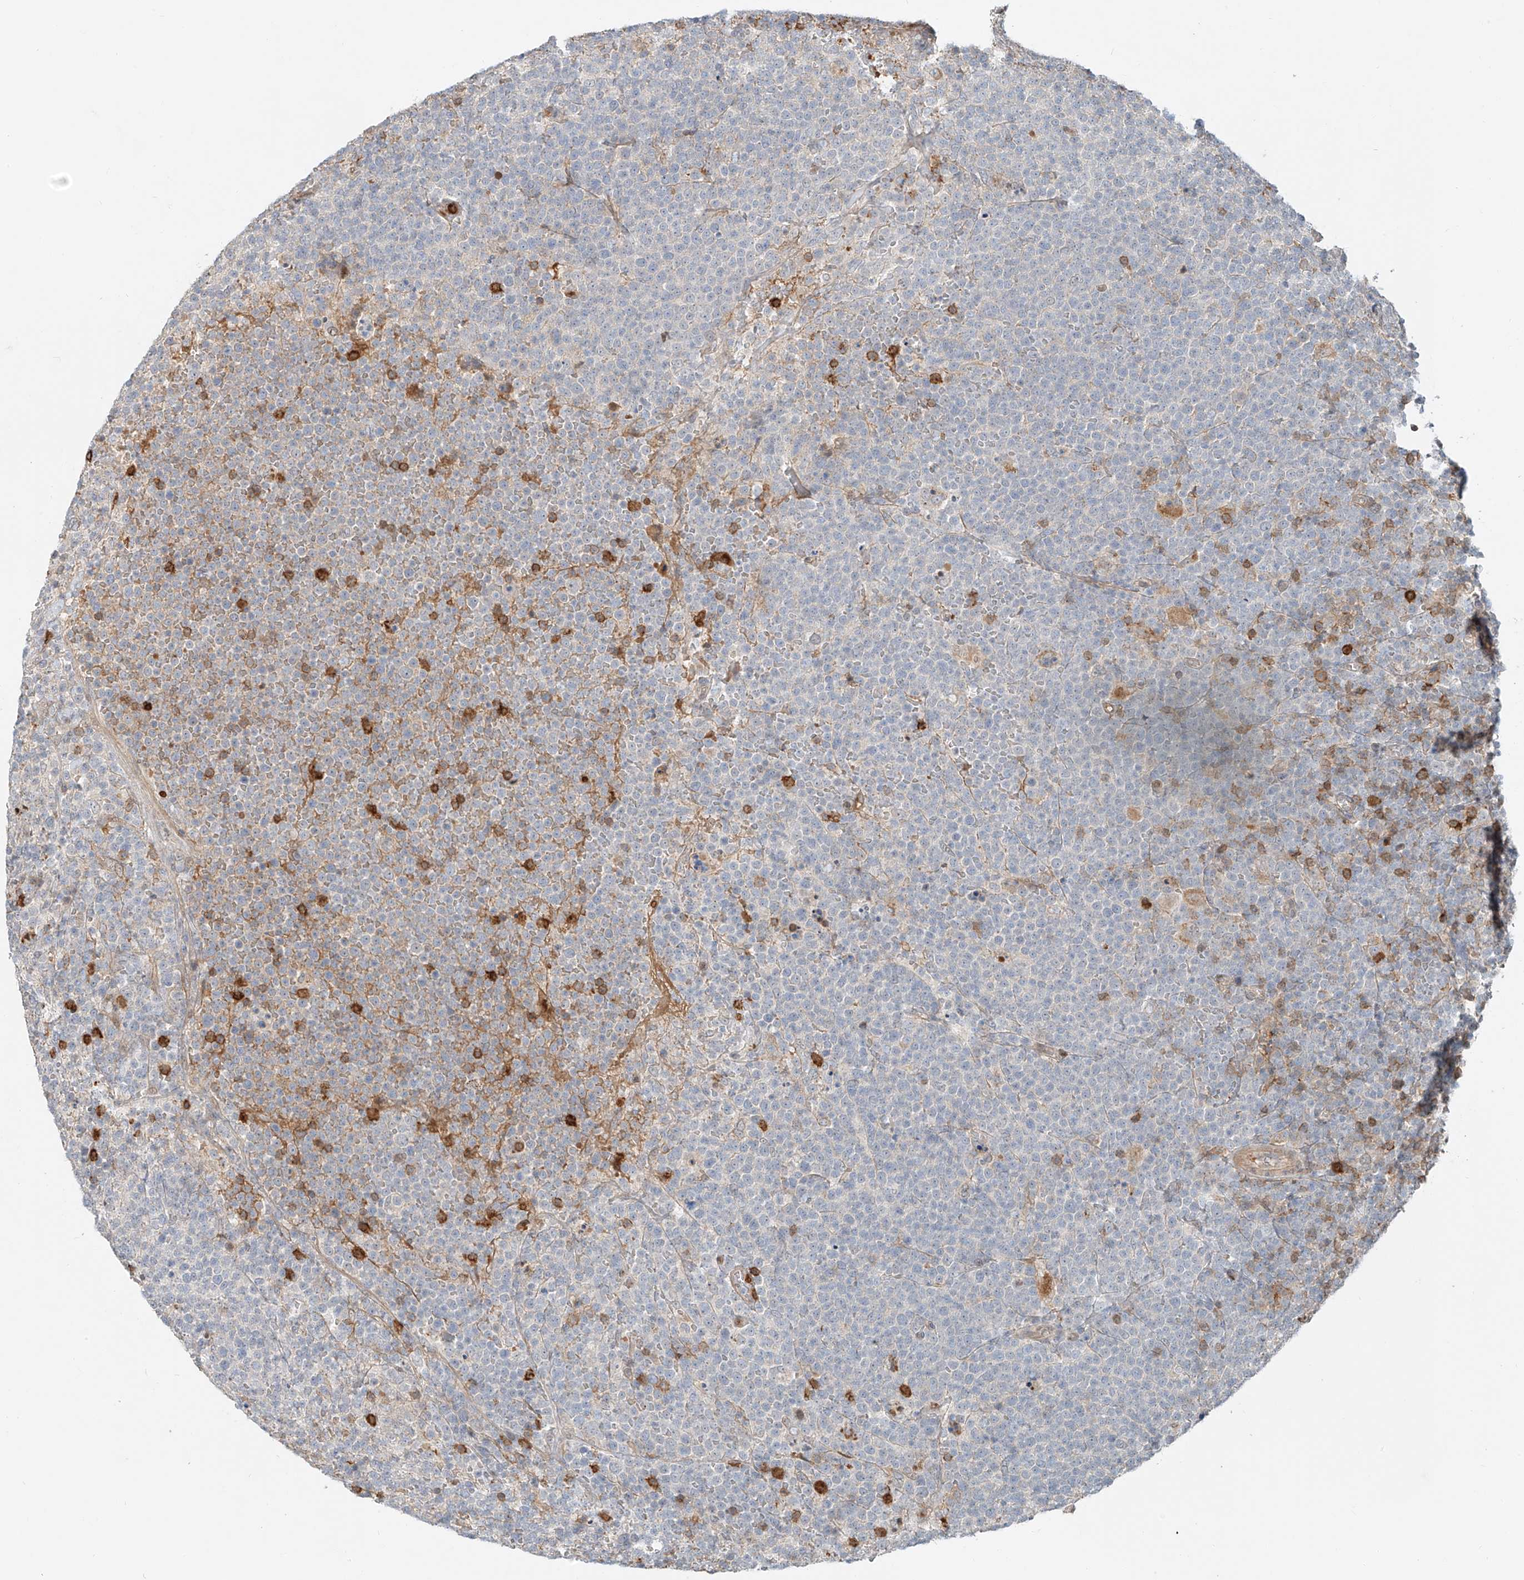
{"staining": {"intensity": "negative", "quantity": "none", "location": "none"}, "tissue": "lymphoma", "cell_type": "Tumor cells", "image_type": "cancer", "snomed": [{"axis": "morphology", "description": "Malignant lymphoma, non-Hodgkin's type, High grade"}, {"axis": "topography", "description": "Lymph node"}], "caption": "Immunohistochemistry (IHC) image of neoplastic tissue: human malignant lymphoma, non-Hodgkin's type (high-grade) stained with DAB reveals no significant protein positivity in tumor cells. (Immunohistochemistry (IHC), brightfield microscopy, high magnification).", "gene": "CEP162", "patient": {"sex": "male", "age": 61}}